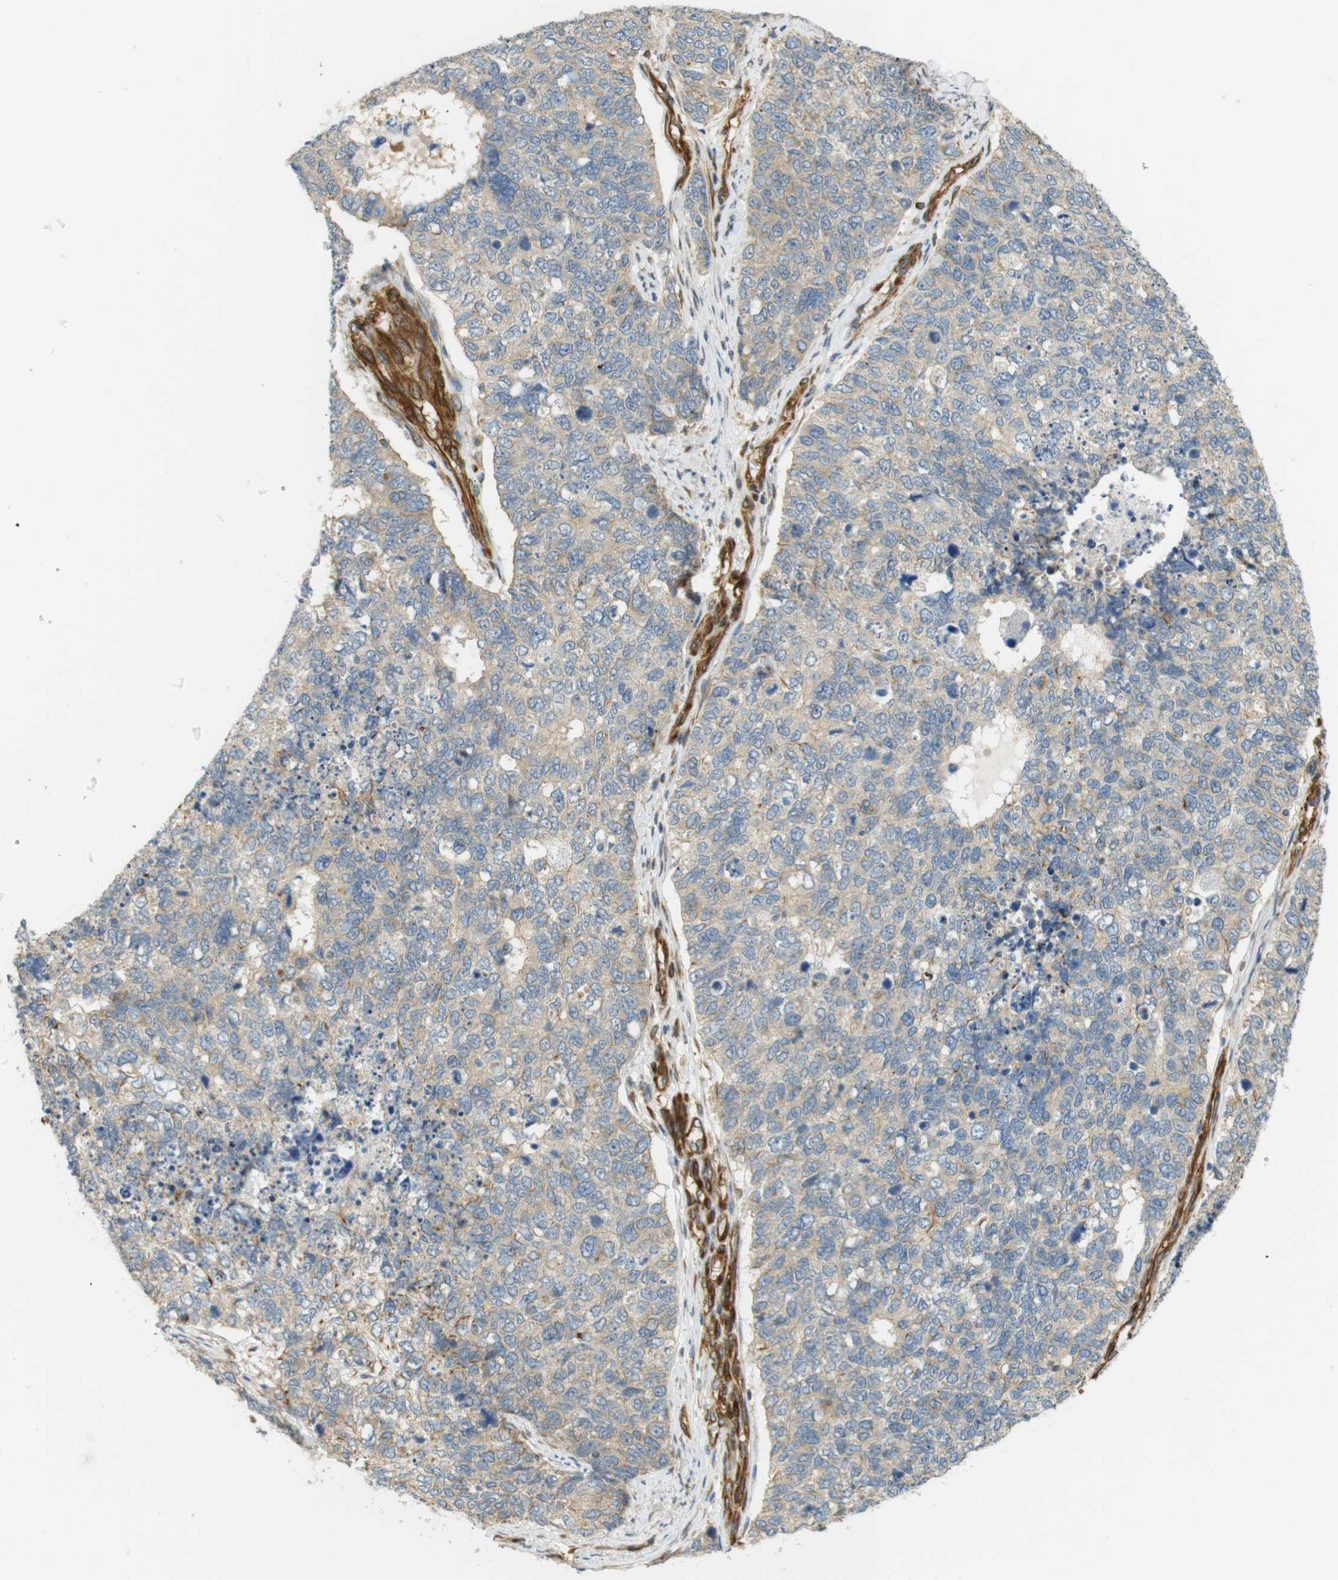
{"staining": {"intensity": "weak", "quantity": ">75%", "location": "cytoplasmic/membranous"}, "tissue": "cervical cancer", "cell_type": "Tumor cells", "image_type": "cancer", "snomed": [{"axis": "morphology", "description": "Squamous cell carcinoma, NOS"}, {"axis": "topography", "description": "Cervix"}], "caption": "A histopathology image showing weak cytoplasmic/membranous staining in about >75% of tumor cells in cervical cancer, as visualized by brown immunohistochemical staining.", "gene": "CYTH3", "patient": {"sex": "female", "age": 63}}